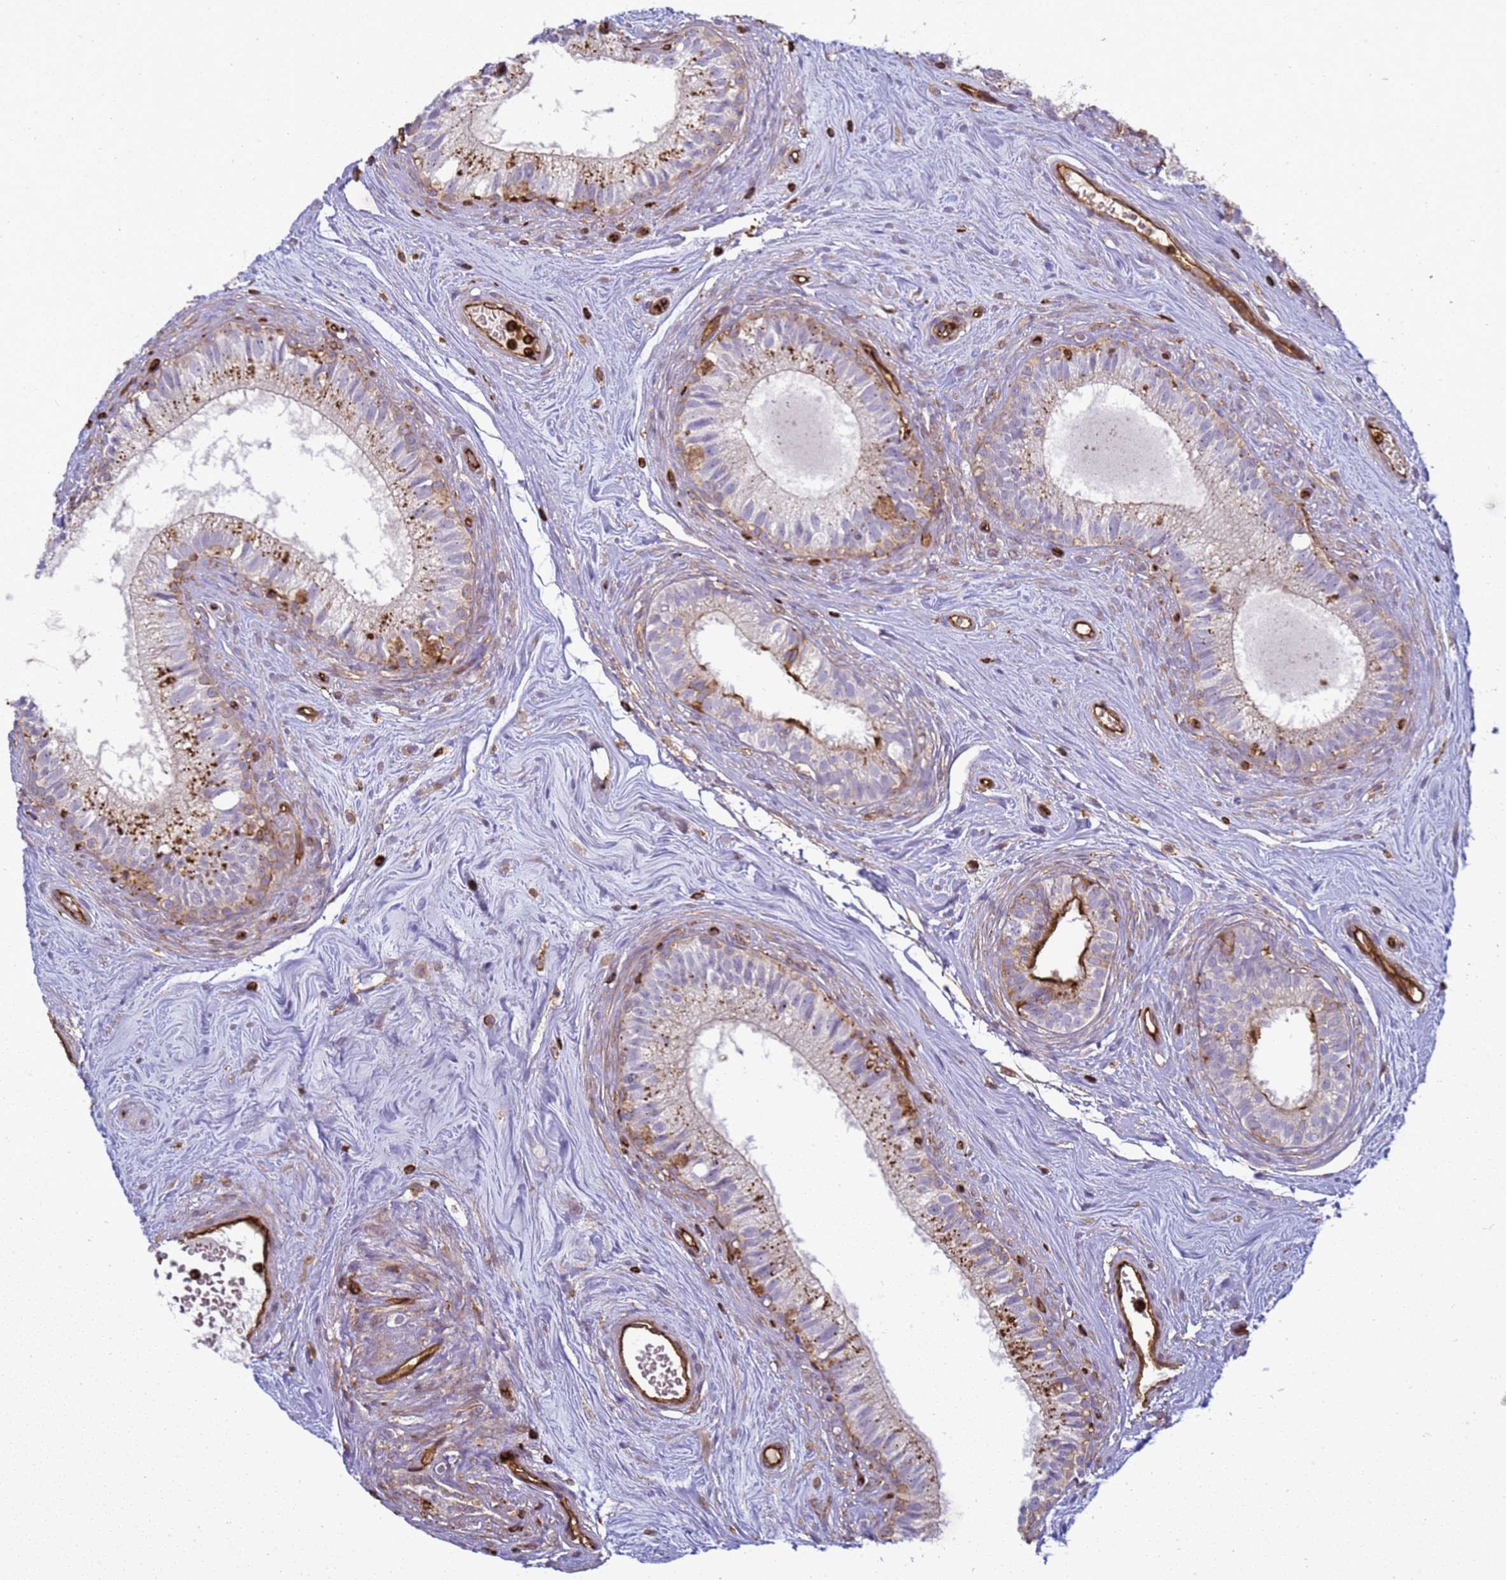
{"staining": {"intensity": "strong", "quantity": "<25%", "location": "cytoplasmic/membranous"}, "tissue": "epididymis", "cell_type": "Glandular cells", "image_type": "normal", "snomed": [{"axis": "morphology", "description": "Normal tissue, NOS"}, {"axis": "topography", "description": "Epididymis"}], "caption": "An image showing strong cytoplasmic/membranous staining in about <25% of glandular cells in unremarkable epididymis, as visualized by brown immunohistochemical staining.", "gene": "ZBTB8OS", "patient": {"sex": "male", "age": 71}}